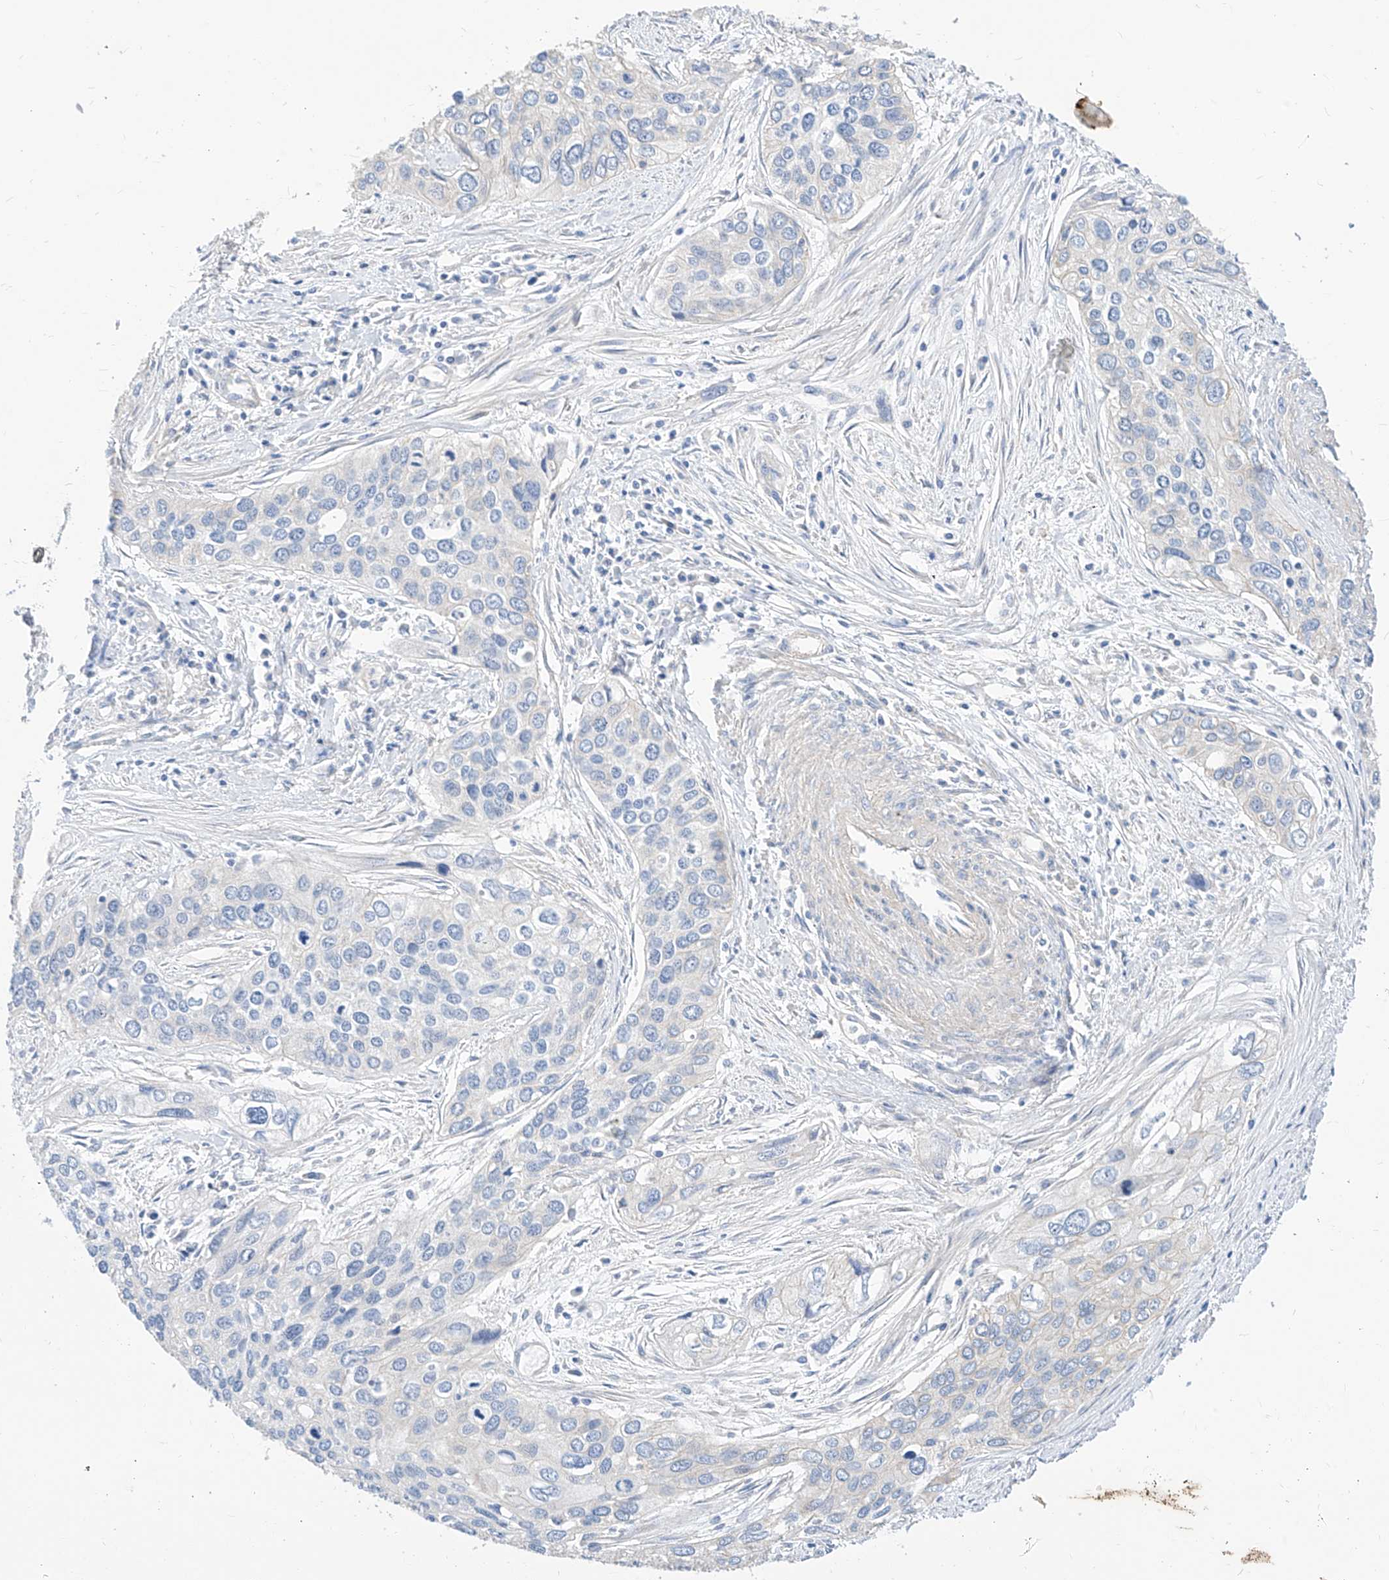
{"staining": {"intensity": "negative", "quantity": "none", "location": "none"}, "tissue": "cervical cancer", "cell_type": "Tumor cells", "image_type": "cancer", "snomed": [{"axis": "morphology", "description": "Squamous cell carcinoma, NOS"}, {"axis": "topography", "description": "Cervix"}], "caption": "Tumor cells are negative for brown protein staining in squamous cell carcinoma (cervical).", "gene": "SCGB2A1", "patient": {"sex": "female", "age": 55}}